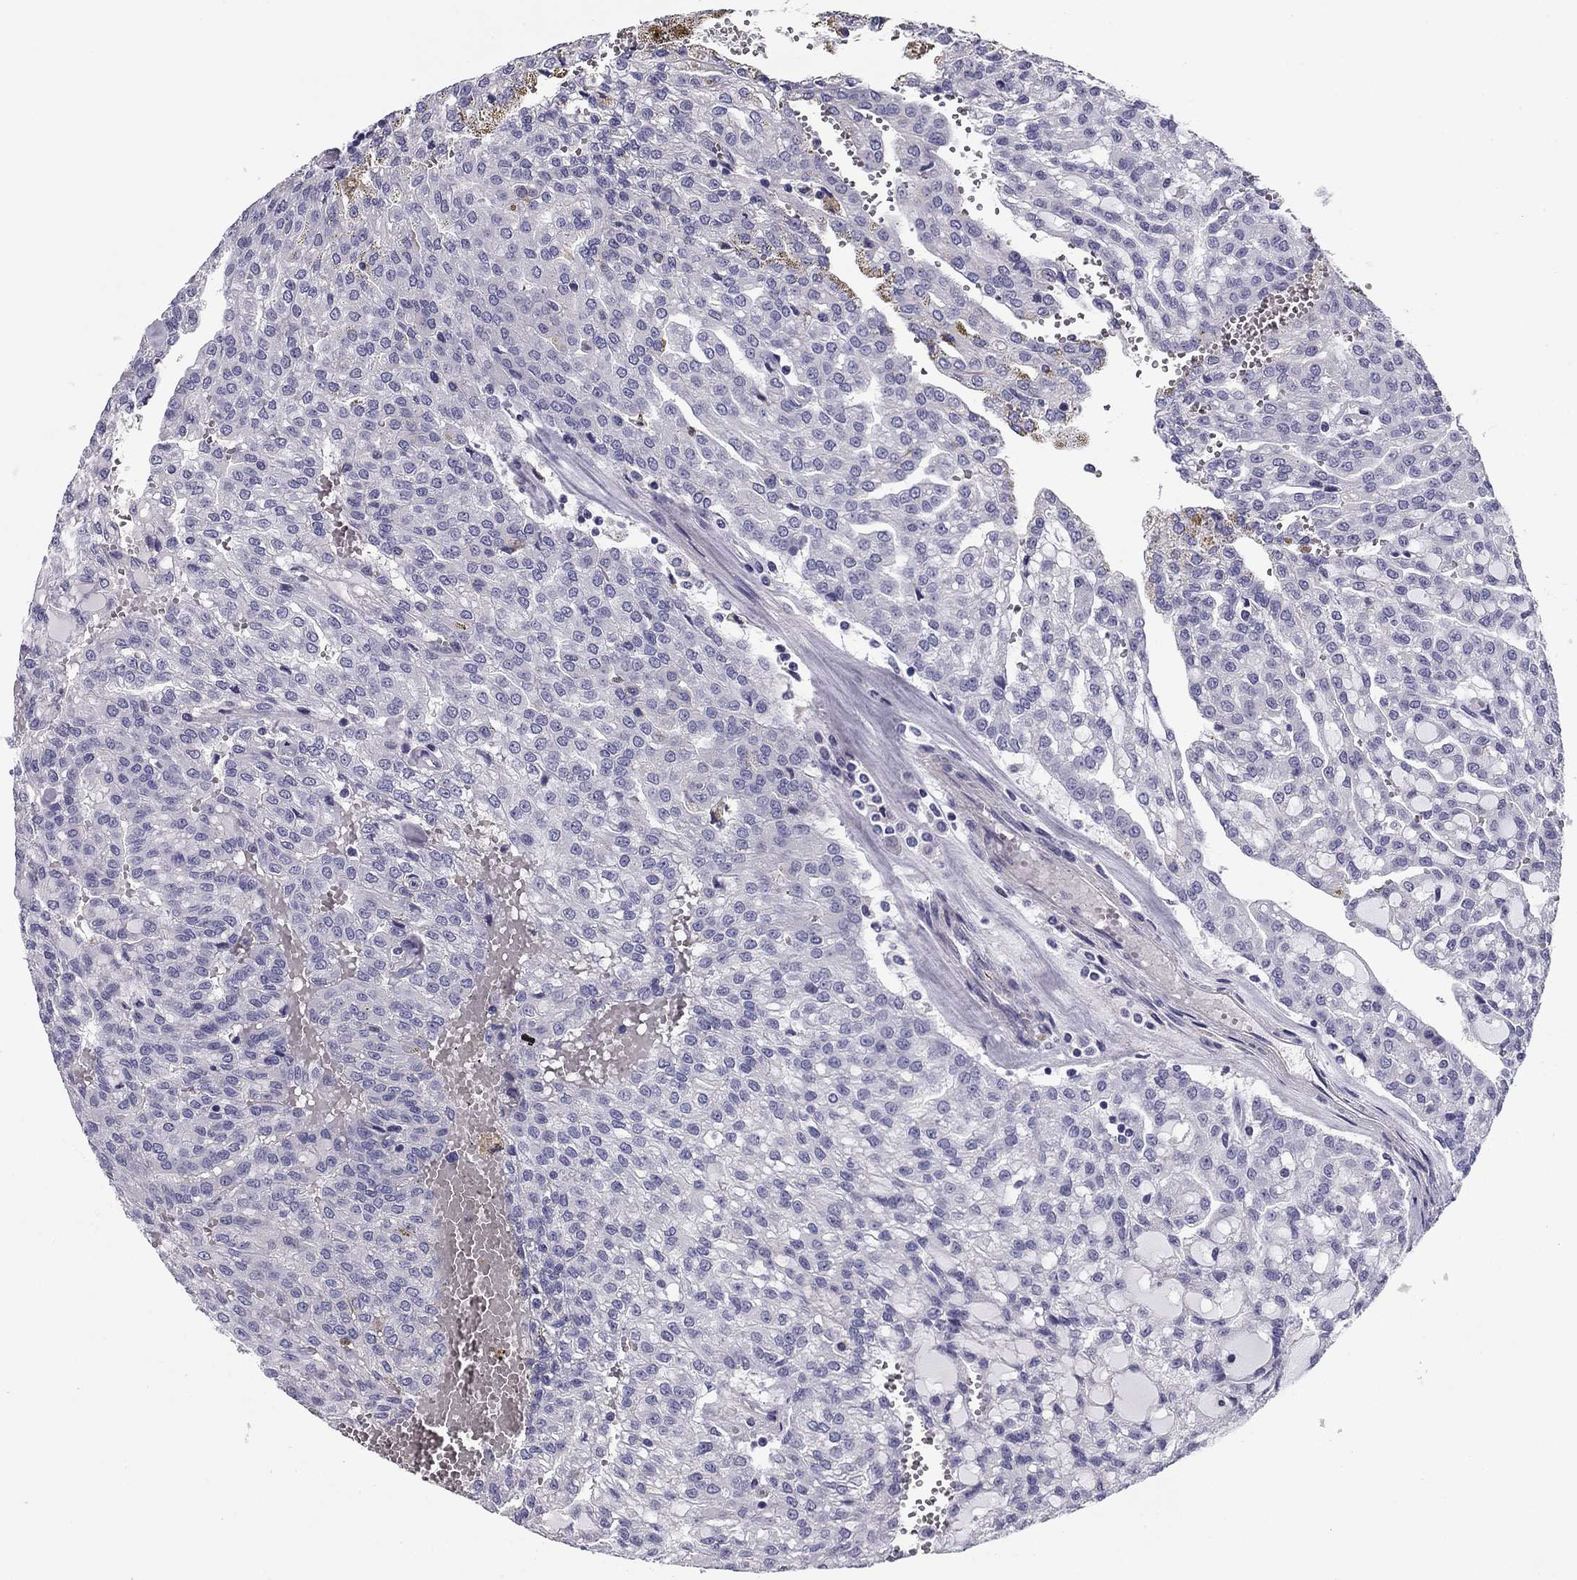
{"staining": {"intensity": "negative", "quantity": "none", "location": "none"}, "tissue": "renal cancer", "cell_type": "Tumor cells", "image_type": "cancer", "snomed": [{"axis": "morphology", "description": "Adenocarcinoma, NOS"}, {"axis": "topography", "description": "Kidney"}], "caption": "Tumor cells are negative for protein expression in human renal cancer (adenocarcinoma).", "gene": "FLNC", "patient": {"sex": "male", "age": 63}}